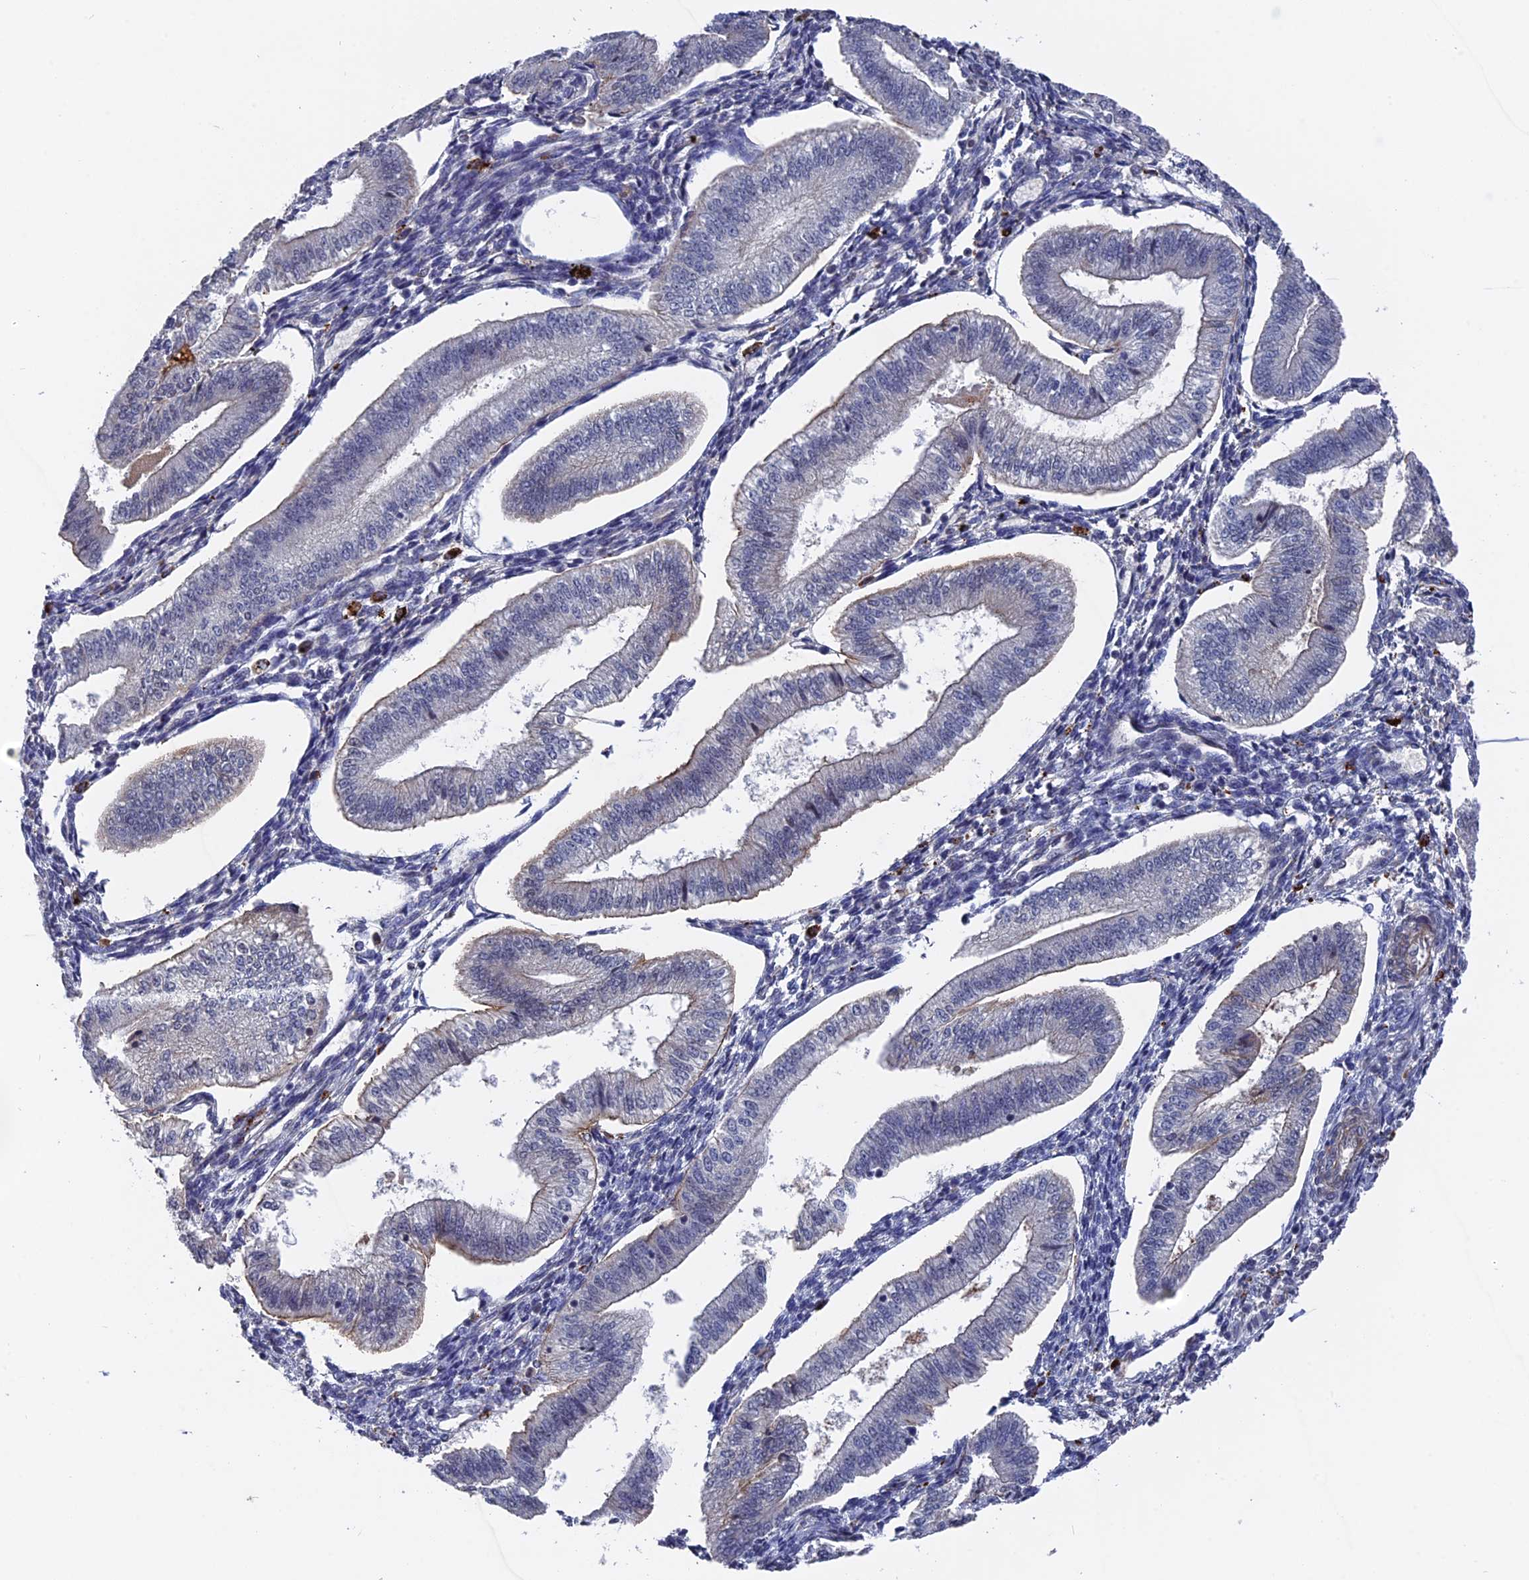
{"staining": {"intensity": "negative", "quantity": "none", "location": "none"}, "tissue": "endometrium", "cell_type": "Cells in endometrial stroma", "image_type": "normal", "snomed": [{"axis": "morphology", "description": "Normal tissue, NOS"}, {"axis": "topography", "description": "Endometrium"}], "caption": "The micrograph reveals no staining of cells in endometrial stroma in normal endometrium. (Immunohistochemistry, brightfield microscopy, high magnification).", "gene": "NOSIP", "patient": {"sex": "female", "age": 34}}